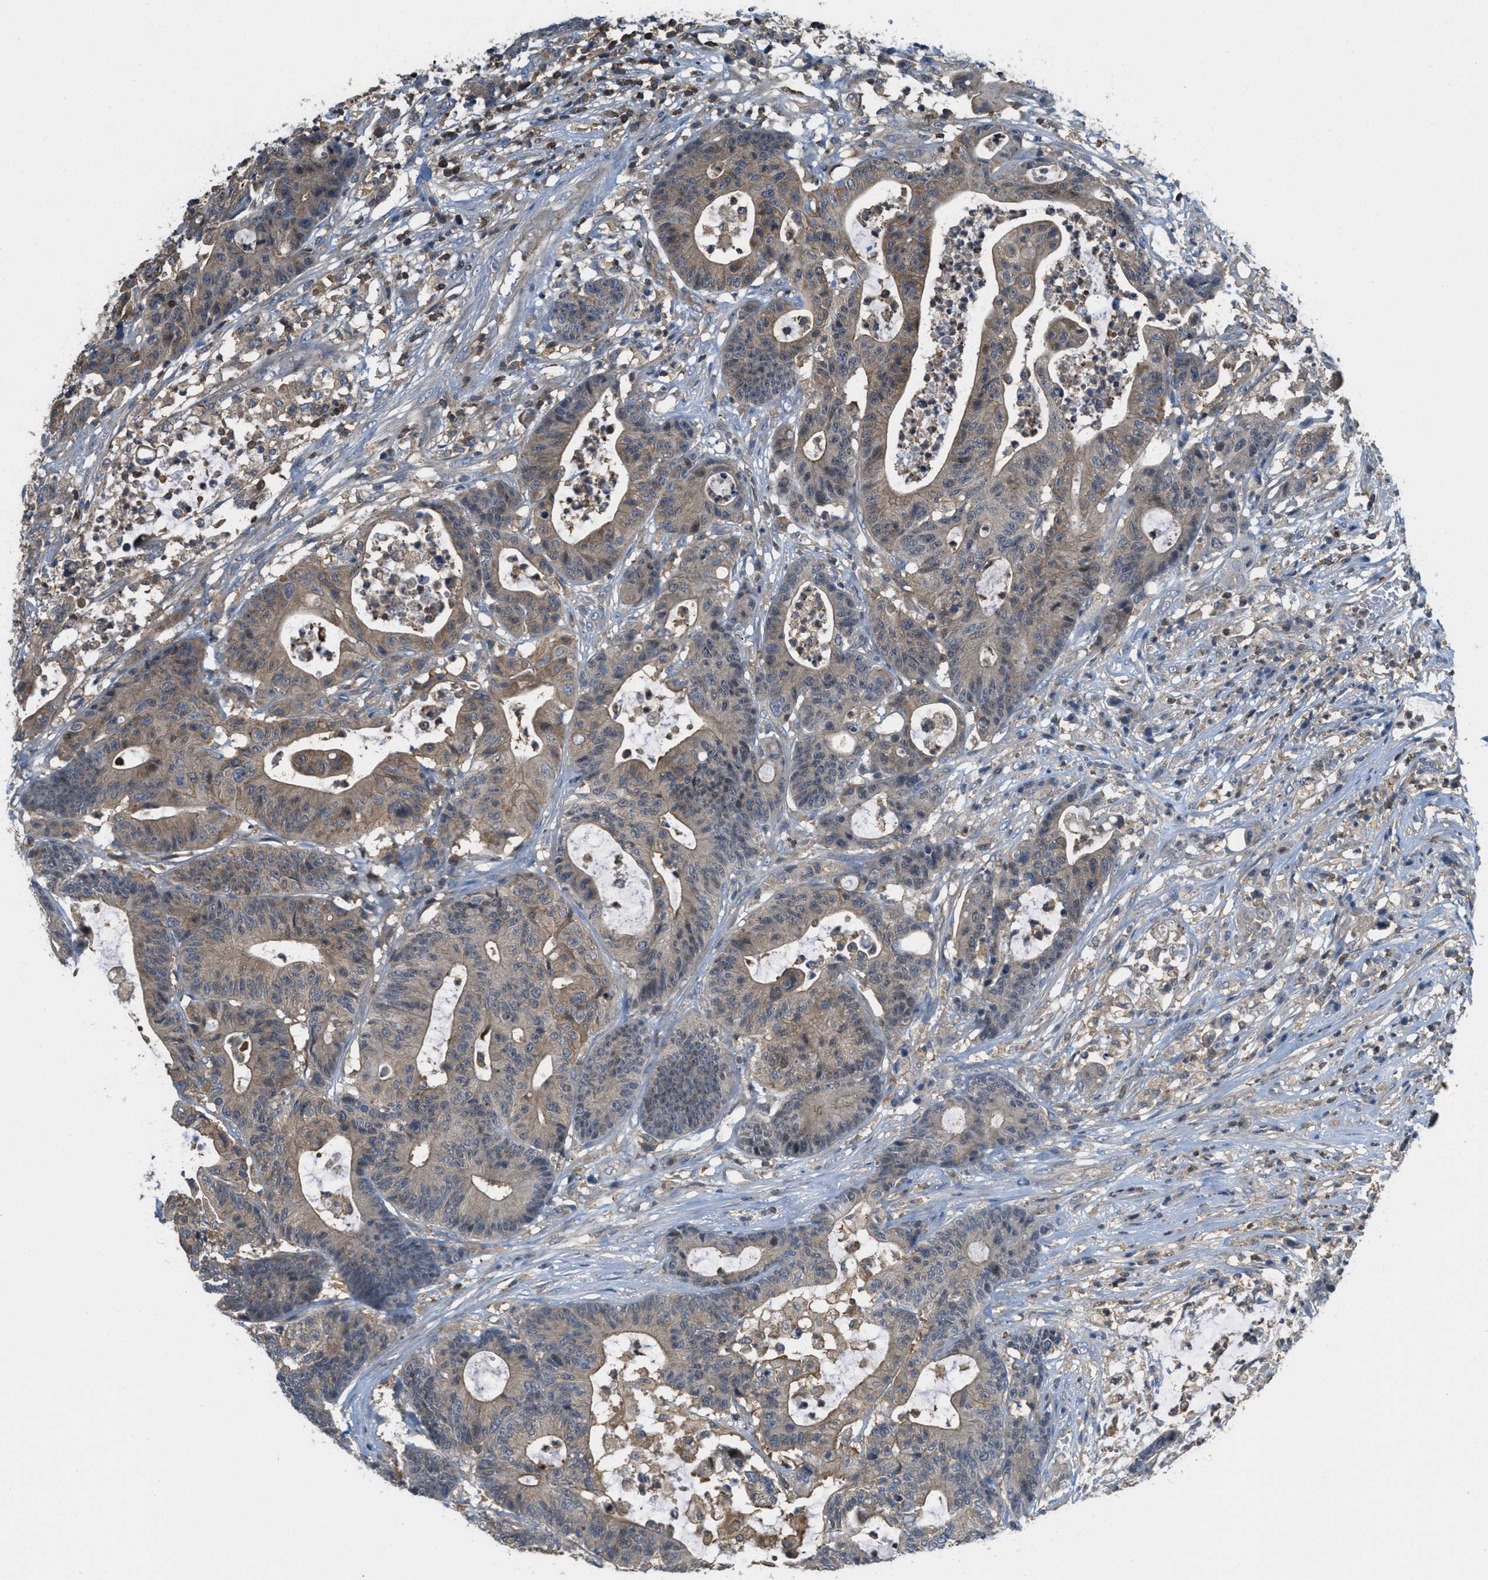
{"staining": {"intensity": "weak", "quantity": ">75%", "location": "cytoplasmic/membranous"}, "tissue": "colorectal cancer", "cell_type": "Tumor cells", "image_type": "cancer", "snomed": [{"axis": "morphology", "description": "Adenocarcinoma, NOS"}, {"axis": "topography", "description": "Colon"}], "caption": "Immunohistochemical staining of human colorectal cancer (adenocarcinoma) shows weak cytoplasmic/membranous protein positivity in approximately >75% of tumor cells. (brown staining indicates protein expression, while blue staining denotes nuclei).", "gene": "GRIK2", "patient": {"sex": "female", "age": 84}}